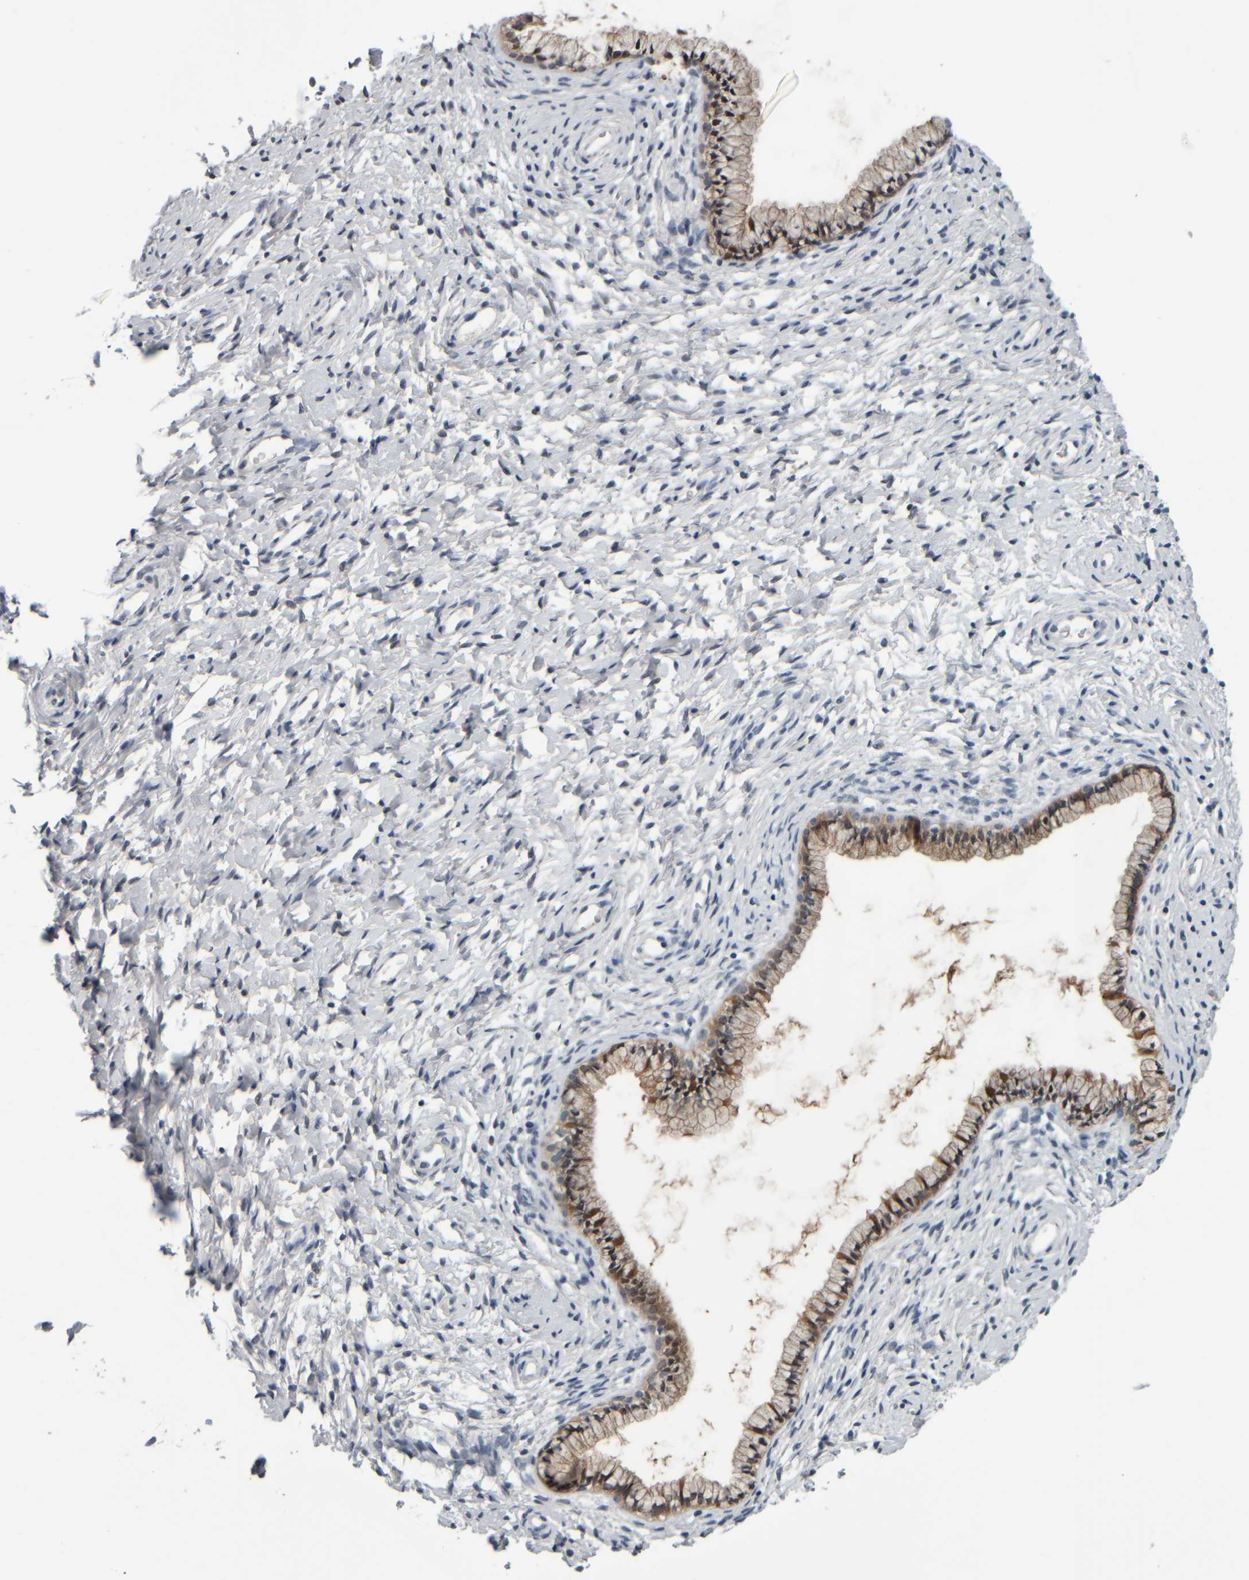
{"staining": {"intensity": "moderate", "quantity": ">75%", "location": "cytoplasmic/membranous"}, "tissue": "cervix", "cell_type": "Glandular cells", "image_type": "normal", "snomed": [{"axis": "morphology", "description": "Normal tissue, NOS"}, {"axis": "topography", "description": "Cervix"}], "caption": "The image shows staining of unremarkable cervix, revealing moderate cytoplasmic/membranous protein positivity (brown color) within glandular cells. (IHC, brightfield microscopy, high magnification).", "gene": "COL14A1", "patient": {"sex": "female", "age": 72}}